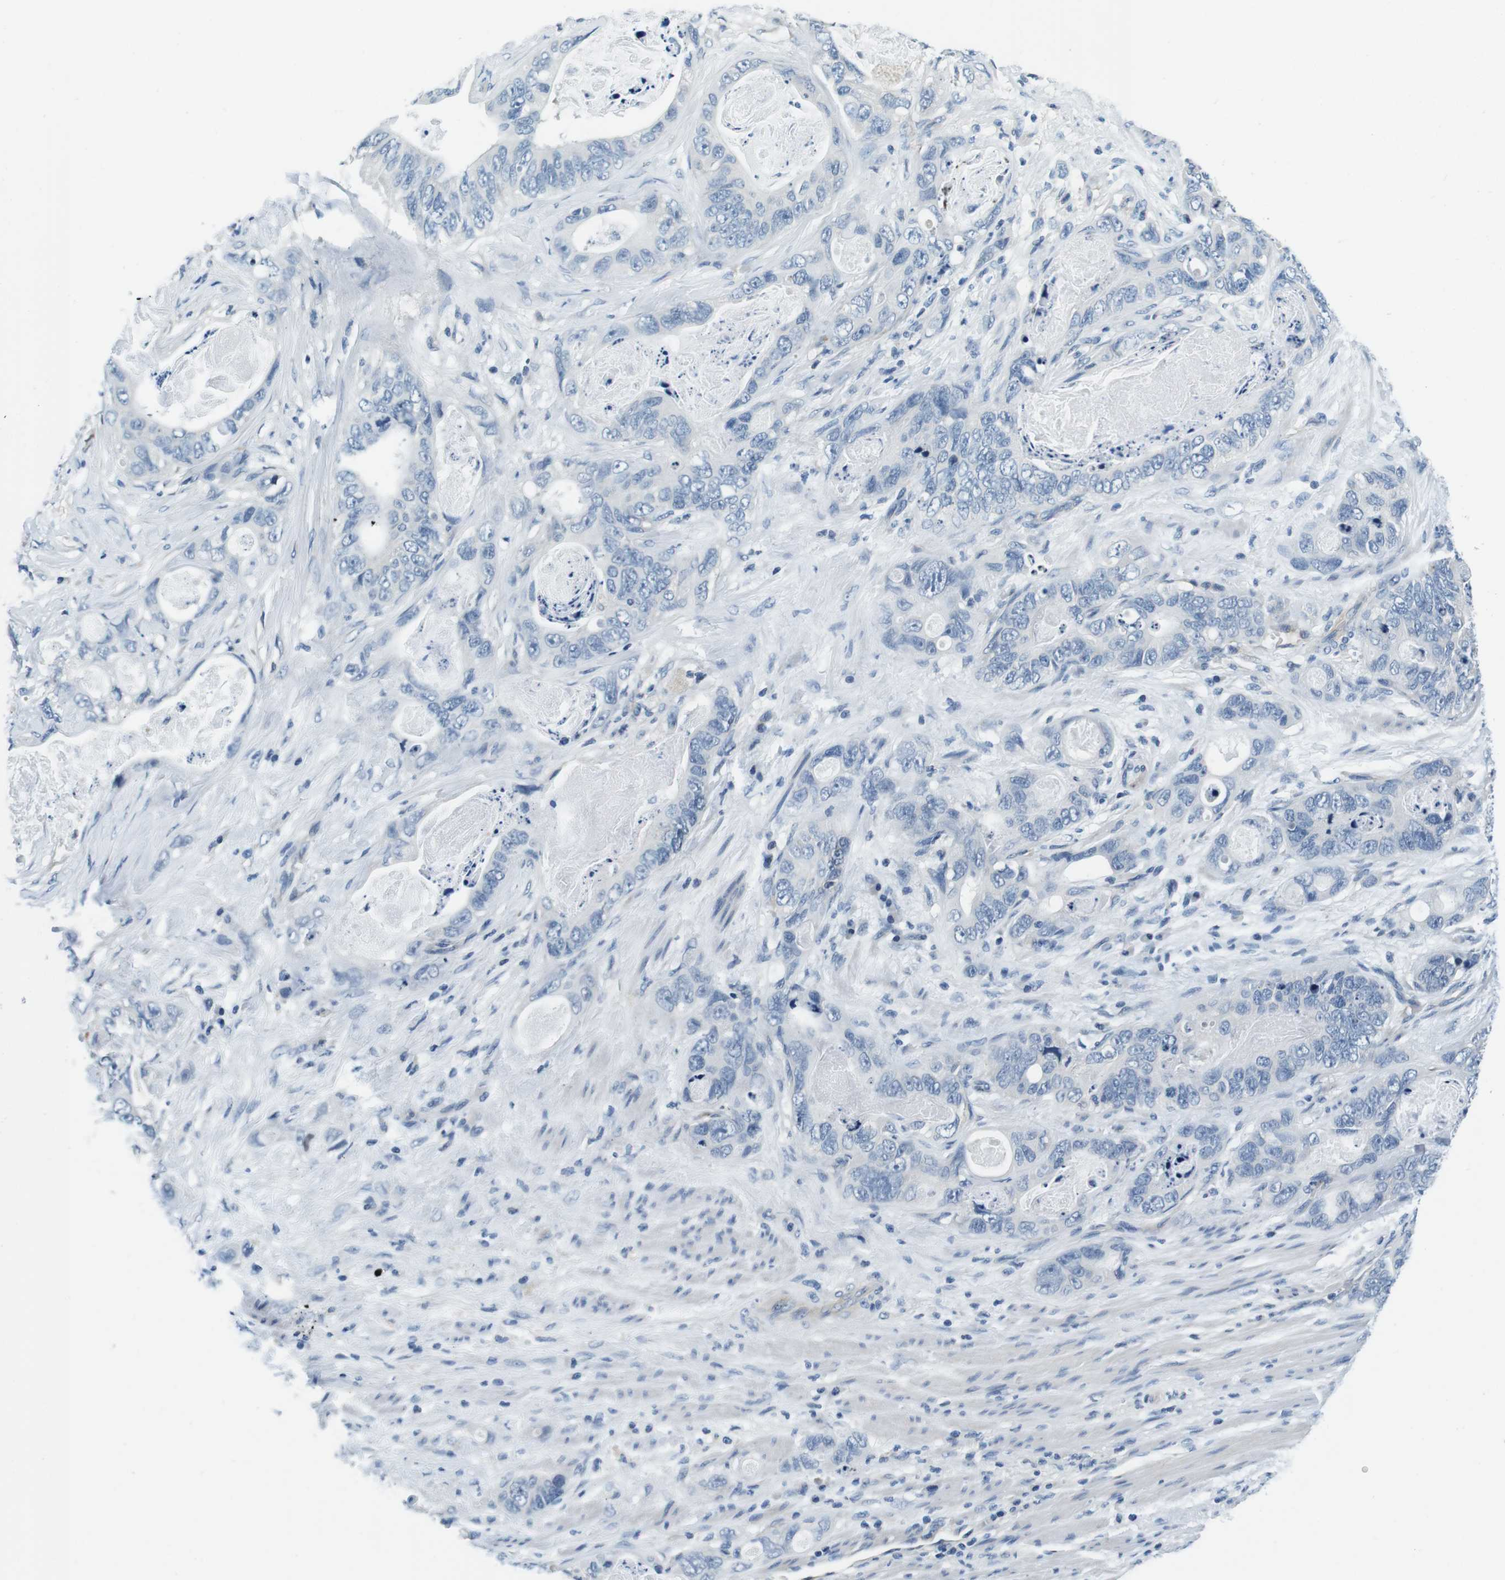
{"staining": {"intensity": "negative", "quantity": "none", "location": "none"}, "tissue": "stomach cancer", "cell_type": "Tumor cells", "image_type": "cancer", "snomed": [{"axis": "morphology", "description": "Adenocarcinoma, NOS"}, {"axis": "topography", "description": "Stomach"}], "caption": "Immunohistochemical staining of adenocarcinoma (stomach) reveals no significant expression in tumor cells.", "gene": "KCNJ5", "patient": {"sex": "female", "age": 89}}